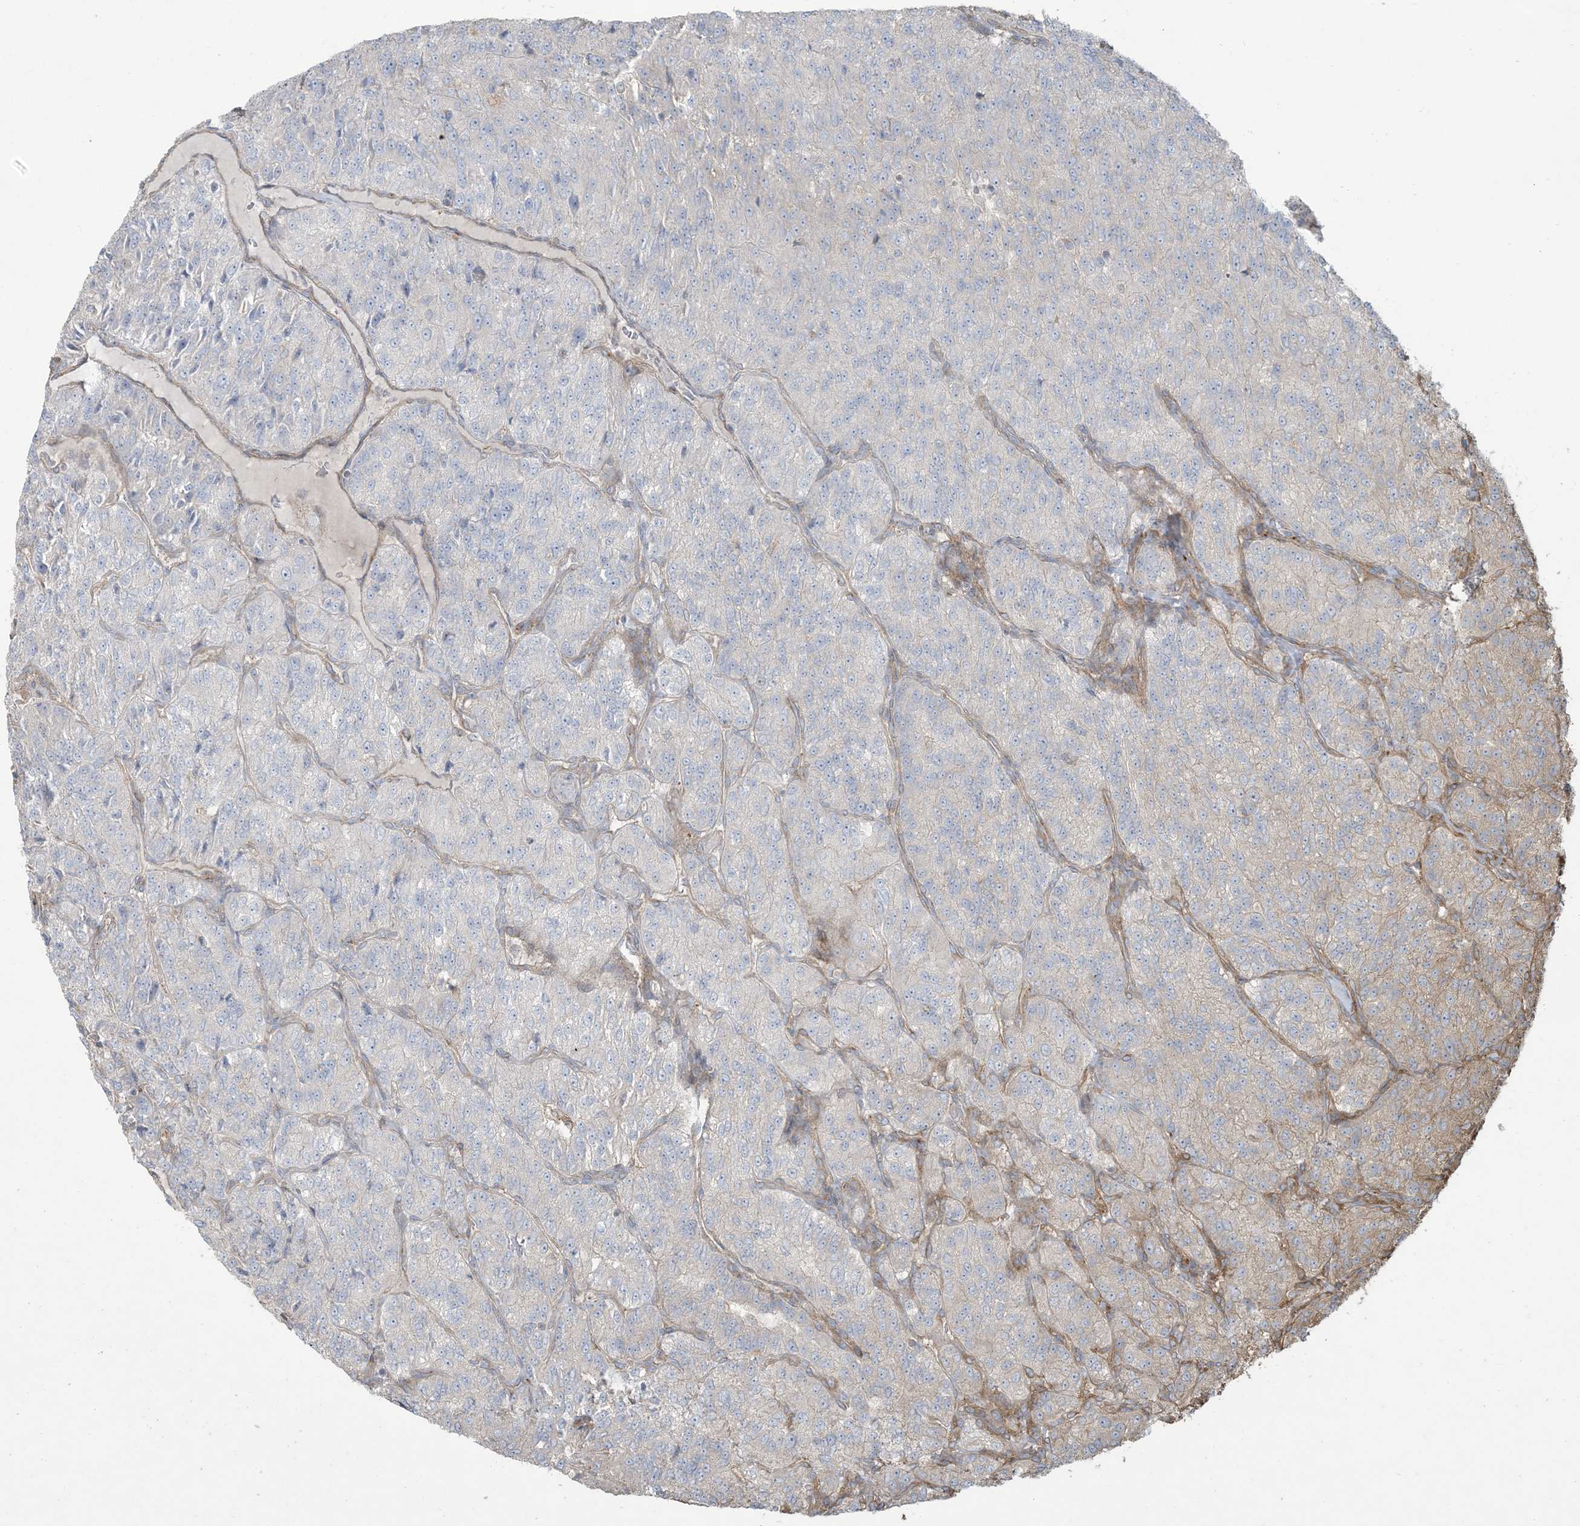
{"staining": {"intensity": "weak", "quantity": "<25%", "location": "cytoplasmic/membranous"}, "tissue": "renal cancer", "cell_type": "Tumor cells", "image_type": "cancer", "snomed": [{"axis": "morphology", "description": "Adenocarcinoma, NOS"}, {"axis": "topography", "description": "Kidney"}], "caption": "IHC photomicrograph of human adenocarcinoma (renal) stained for a protein (brown), which reveals no expression in tumor cells. (Immunohistochemistry (ihc), brightfield microscopy, high magnification).", "gene": "KLHL18", "patient": {"sex": "female", "age": 63}}